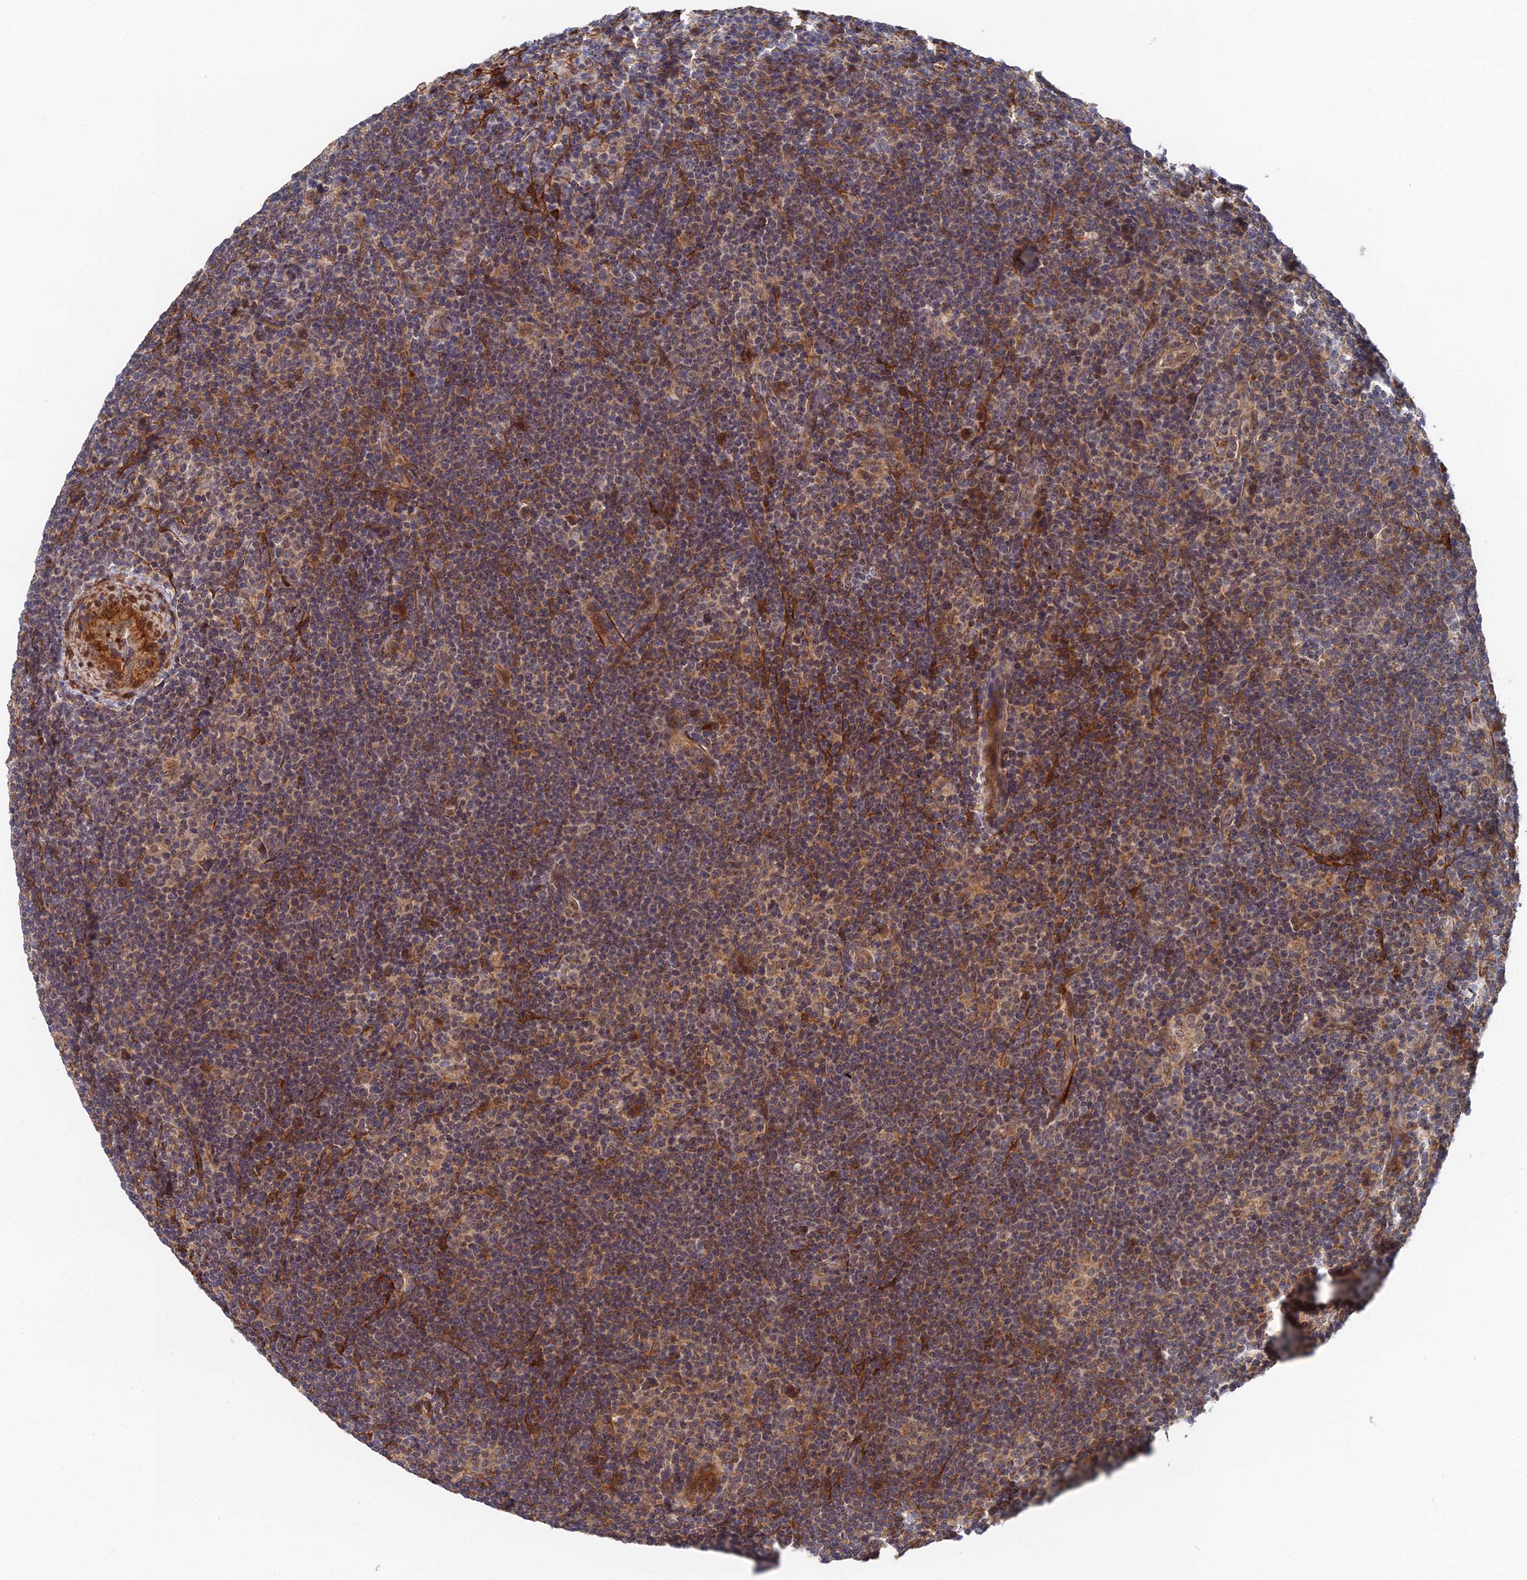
{"staining": {"intensity": "moderate", "quantity": "<25%", "location": "cytoplasmic/membranous"}, "tissue": "lymphoma", "cell_type": "Tumor cells", "image_type": "cancer", "snomed": [{"axis": "morphology", "description": "Hodgkin's disease, NOS"}, {"axis": "topography", "description": "Lymph node"}], "caption": "This micrograph demonstrates immunohistochemistry (IHC) staining of Hodgkin's disease, with low moderate cytoplasmic/membranous staining in approximately <25% of tumor cells.", "gene": "ZNF320", "patient": {"sex": "female", "age": 57}}